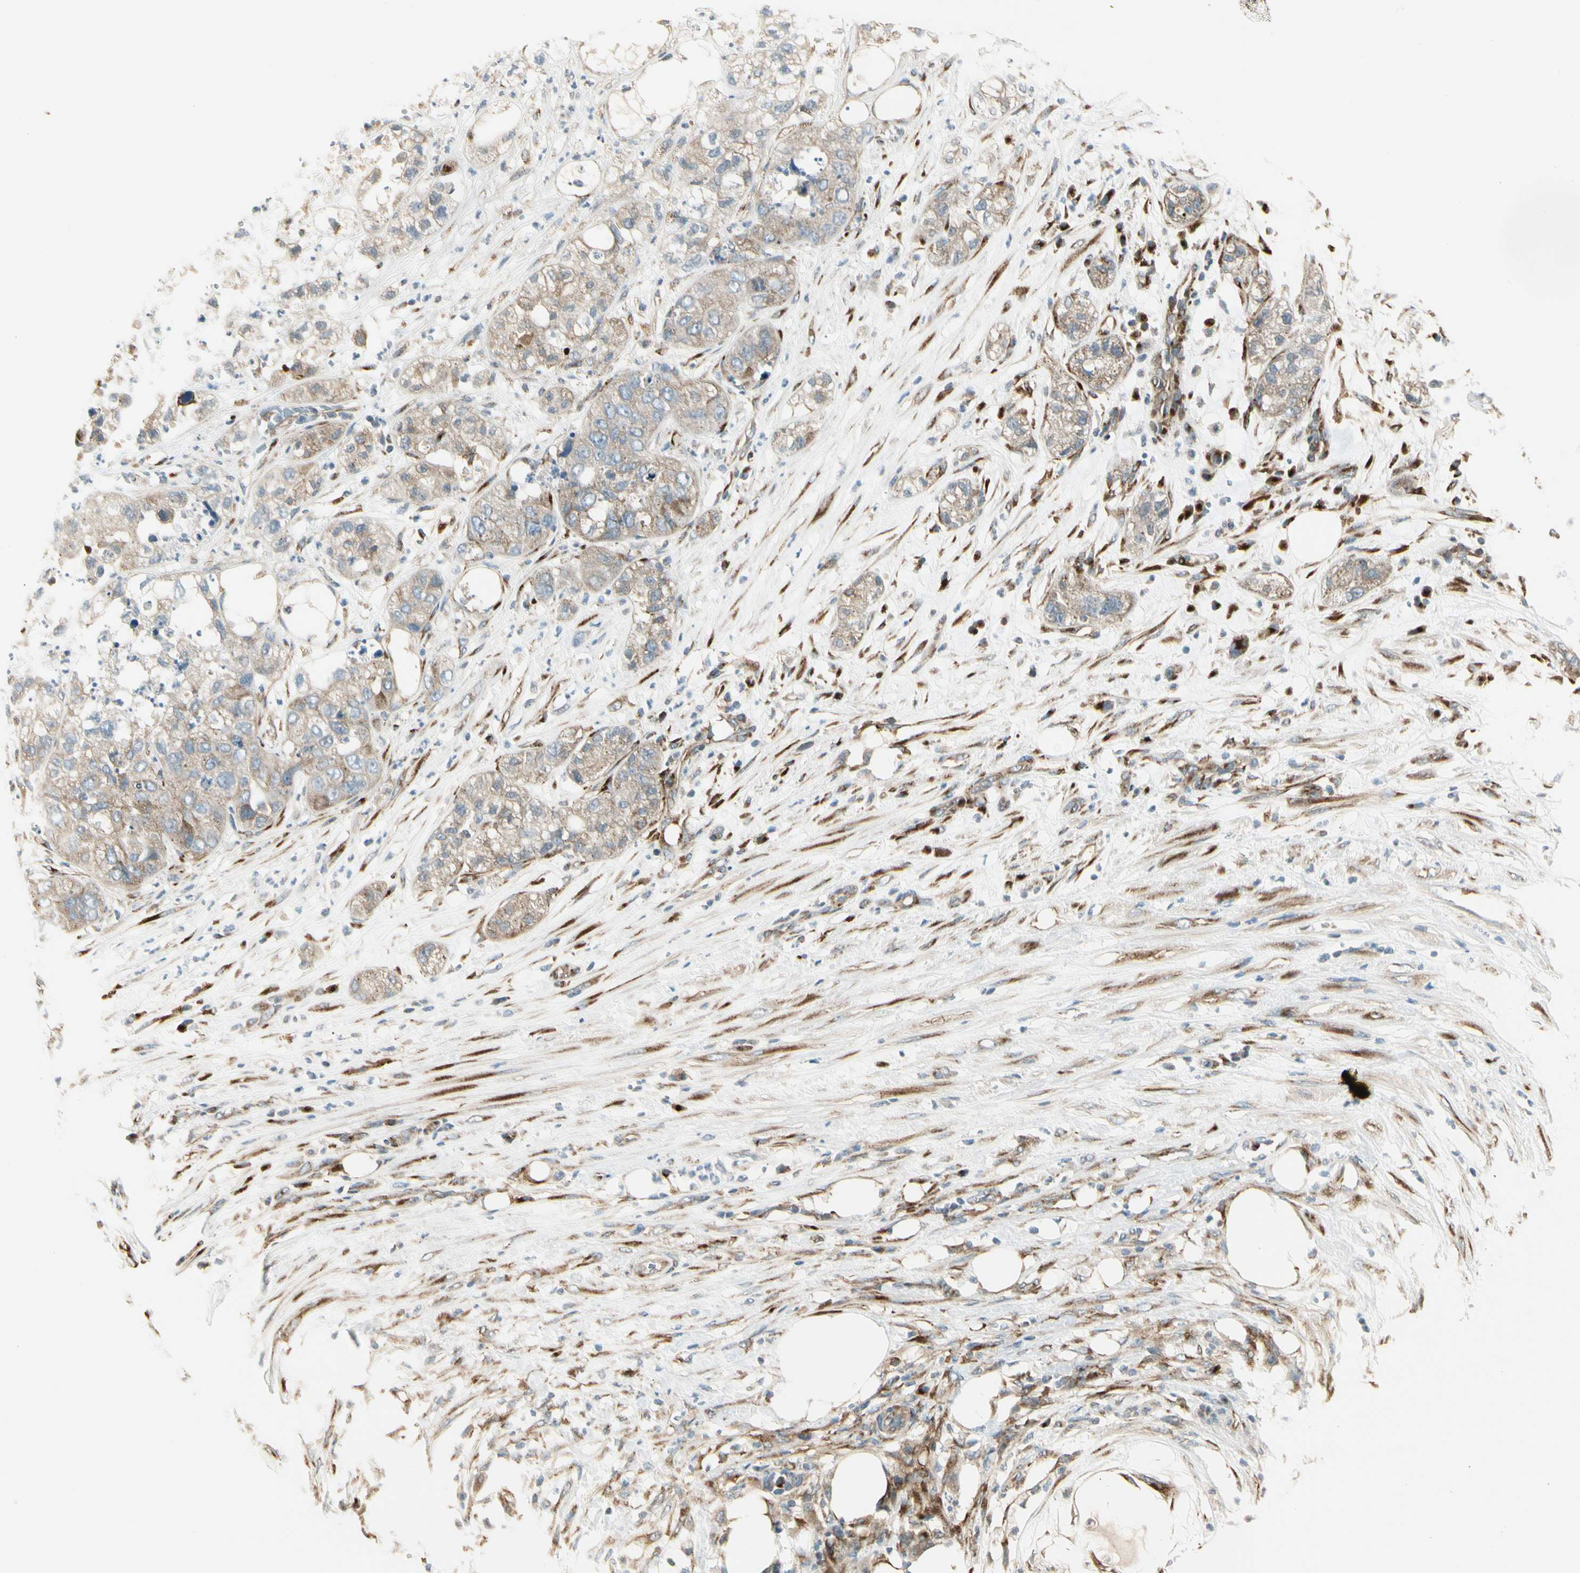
{"staining": {"intensity": "weak", "quantity": ">75%", "location": "cytoplasmic/membranous"}, "tissue": "pancreatic cancer", "cell_type": "Tumor cells", "image_type": "cancer", "snomed": [{"axis": "morphology", "description": "Adenocarcinoma, NOS"}, {"axis": "topography", "description": "Pancreas"}], "caption": "This is a histology image of immunohistochemistry (IHC) staining of adenocarcinoma (pancreatic), which shows weak expression in the cytoplasmic/membranous of tumor cells.", "gene": "MANSC1", "patient": {"sex": "female", "age": 78}}